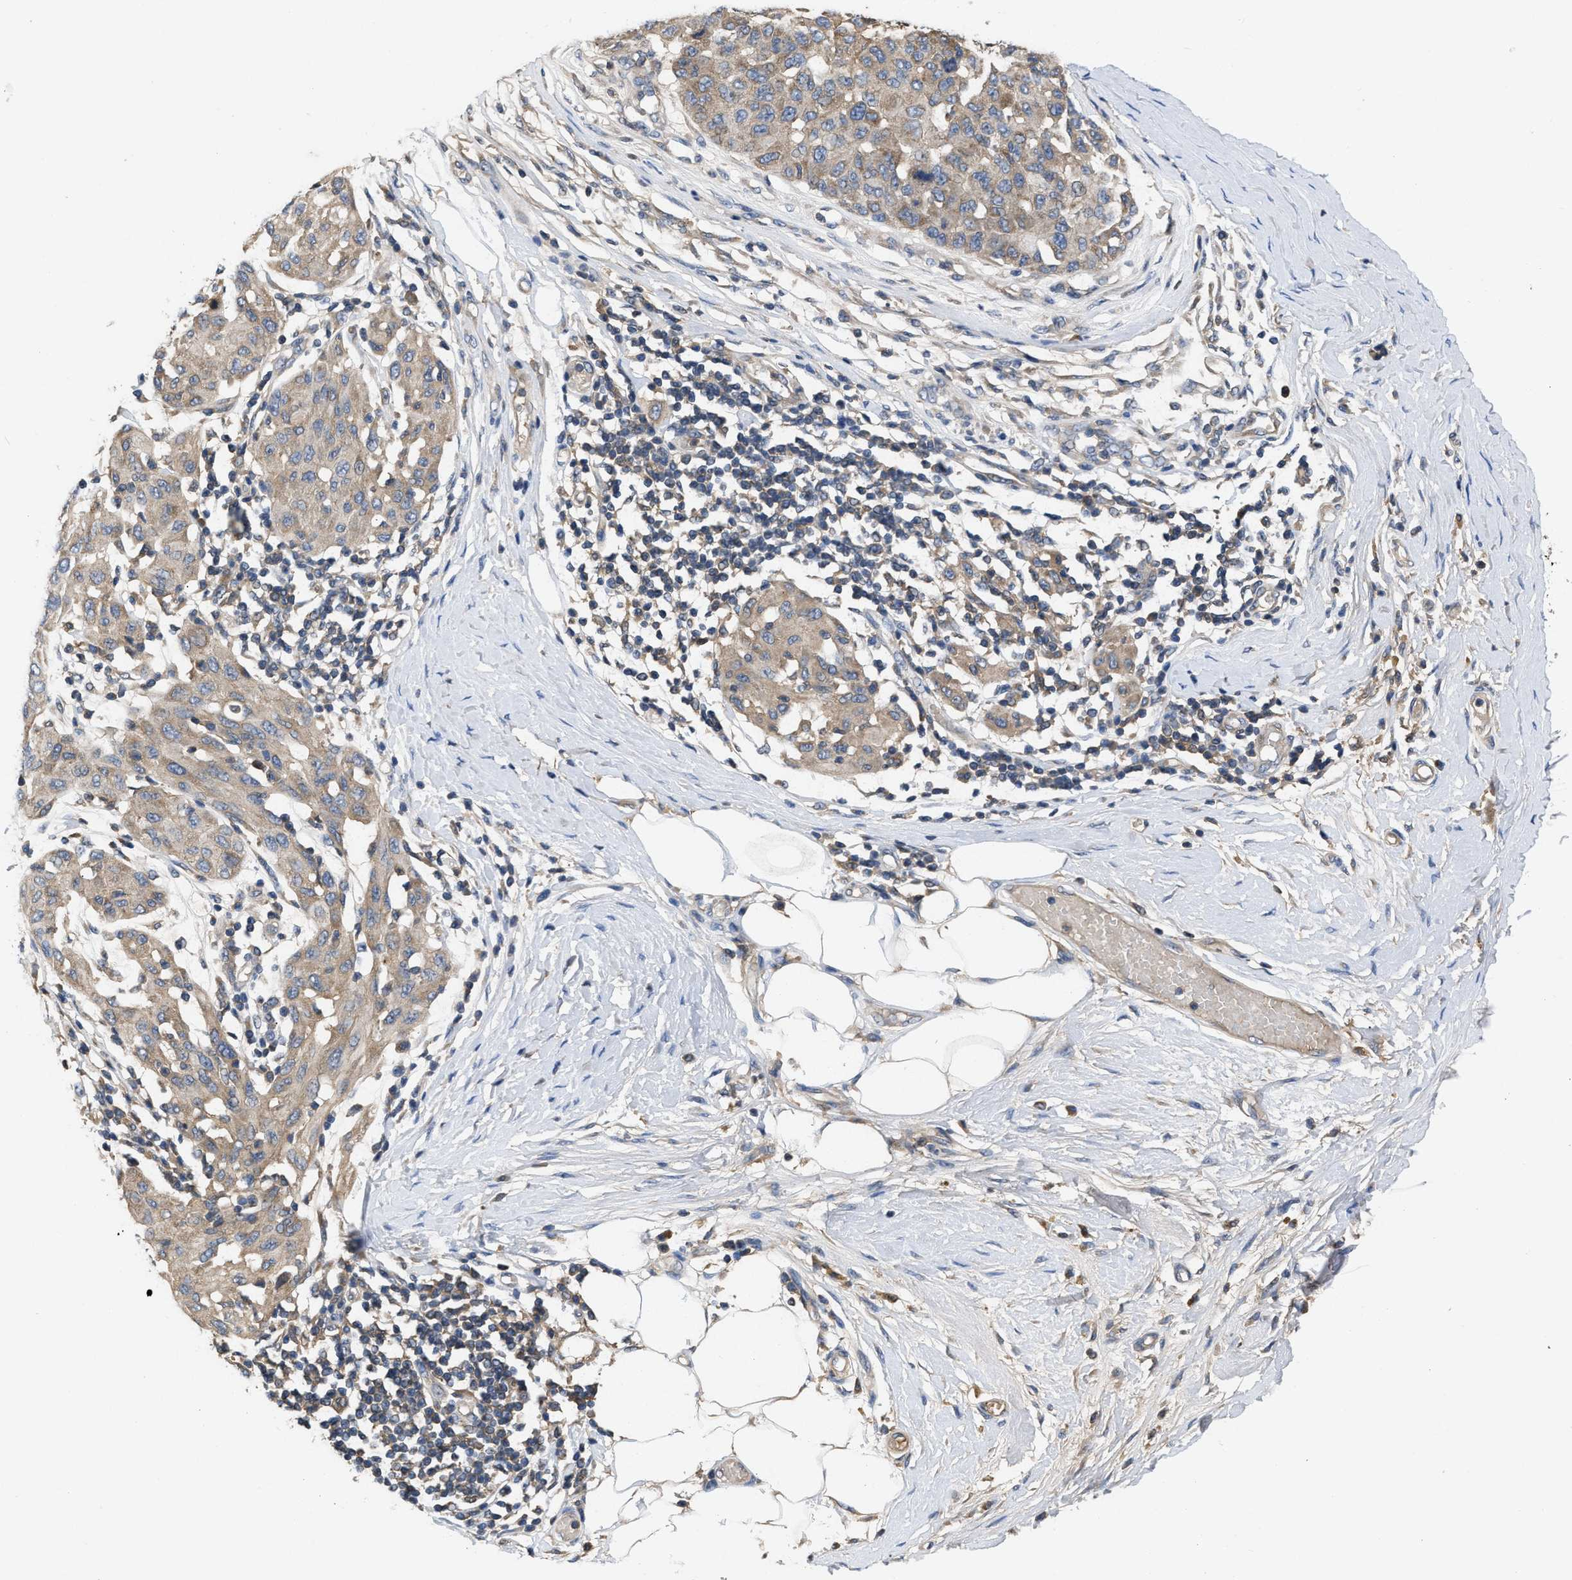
{"staining": {"intensity": "weak", "quantity": ">75%", "location": "cytoplasmic/membranous"}, "tissue": "melanoma", "cell_type": "Tumor cells", "image_type": "cancer", "snomed": [{"axis": "morphology", "description": "Normal tissue, NOS"}, {"axis": "morphology", "description": "Malignant melanoma, NOS"}, {"axis": "topography", "description": "Skin"}], "caption": "Malignant melanoma stained with DAB immunohistochemistry shows low levels of weak cytoplasmic/membranous expression in approximately >75% of tumor cells.", "gene": "VPS4A", "patient": {"sex": "male", "age": 62}}